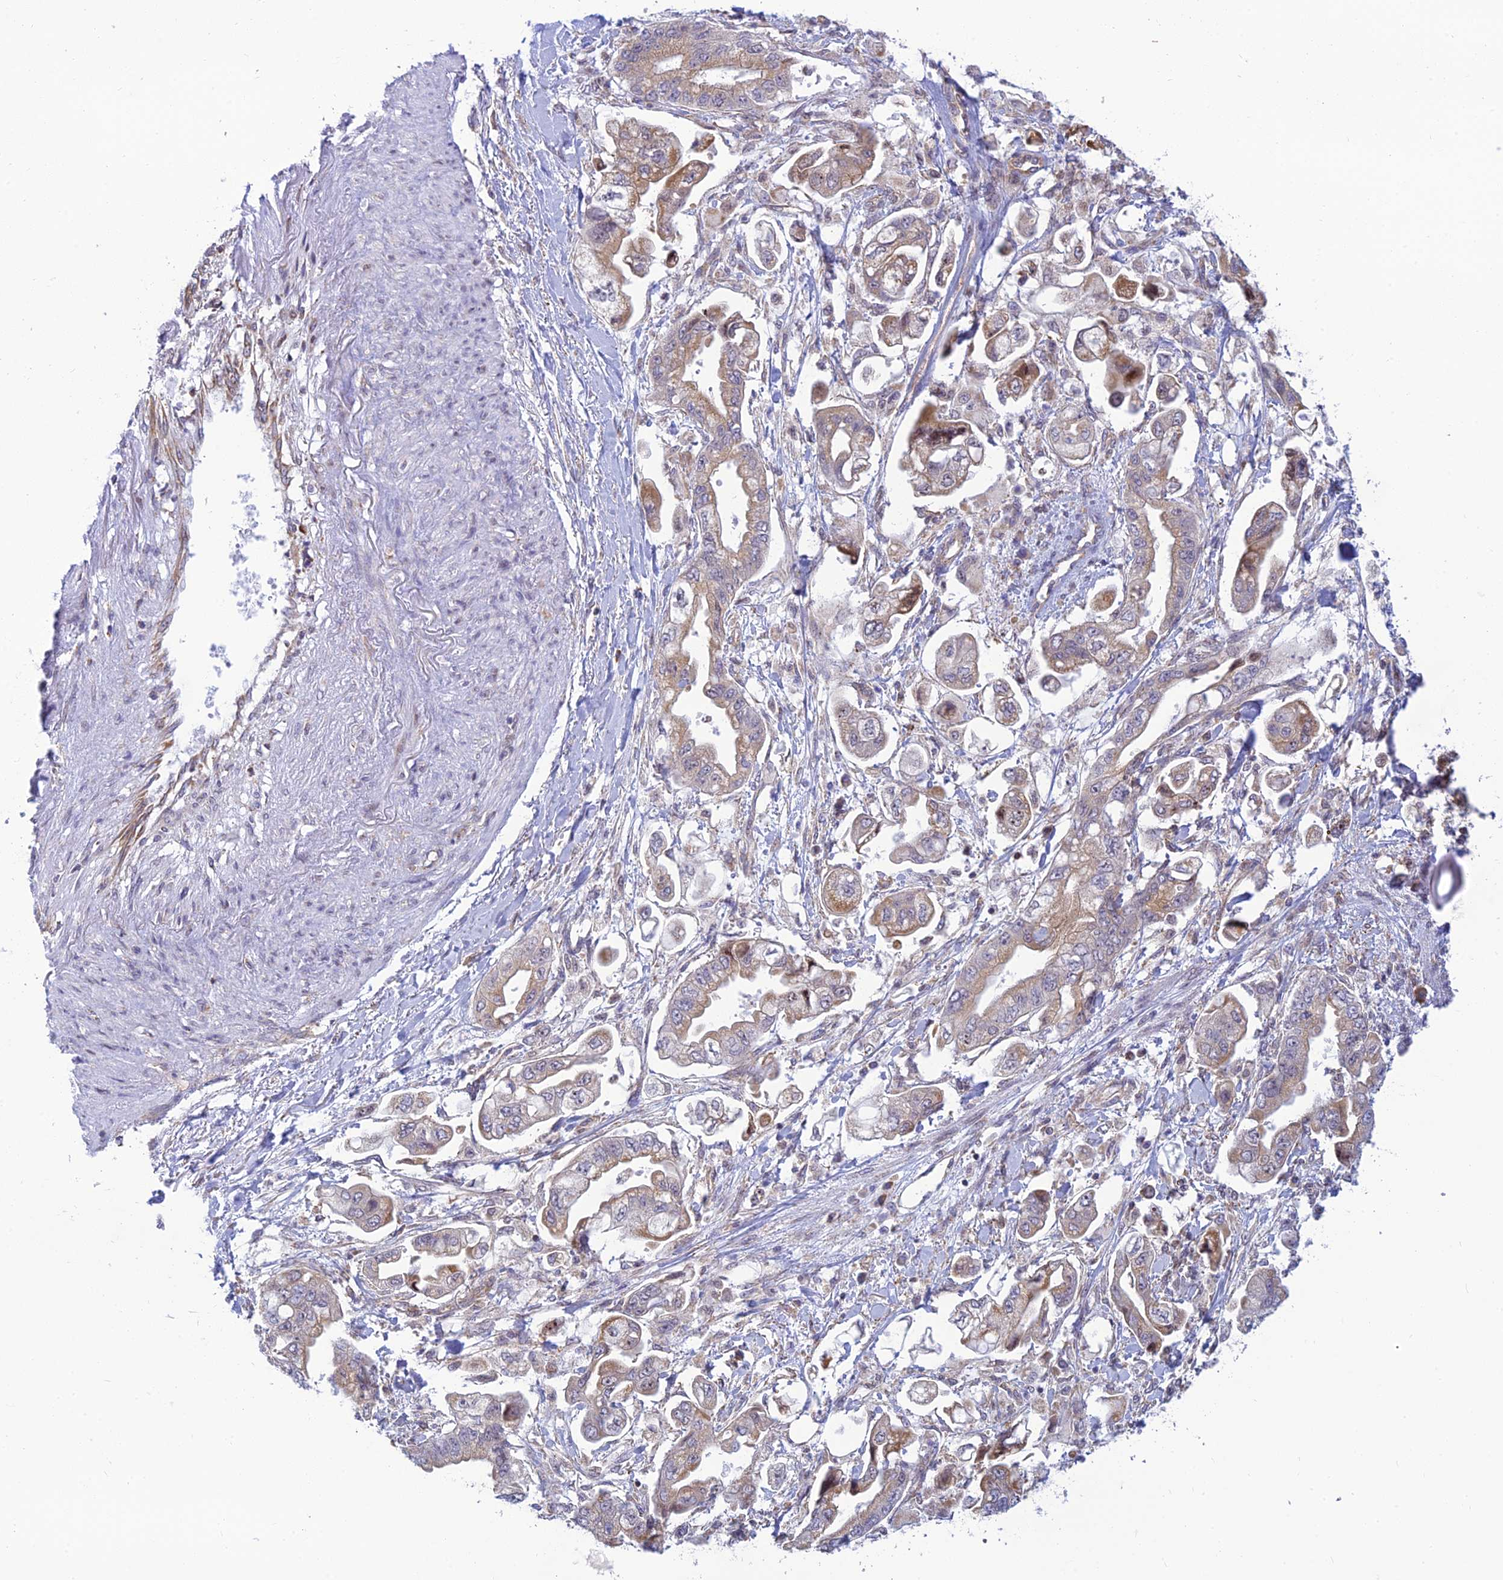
{"staining": {"intensity": "weak", "quantity": "25%-75%", "location": "cytoplasmic/membranous"}, "tissue": "stomach cancer", "cell_type": "Tumor cells", "image_type": "cancer", "snomed": [{"axis": "morphology", "description": "Adenocarcinoma, NOS"}, {"axis": "topography", "description": "Stomach"}], "caption": "There is low levels of weak cytoplasmic/membranous staining in tumor cells of stomach cancer (adenocarcinoma), as demonstrated by immunohistochemical staining (brown color).", "gene": "HOOK2", "patient": {"sex": "male", "age": 62}}